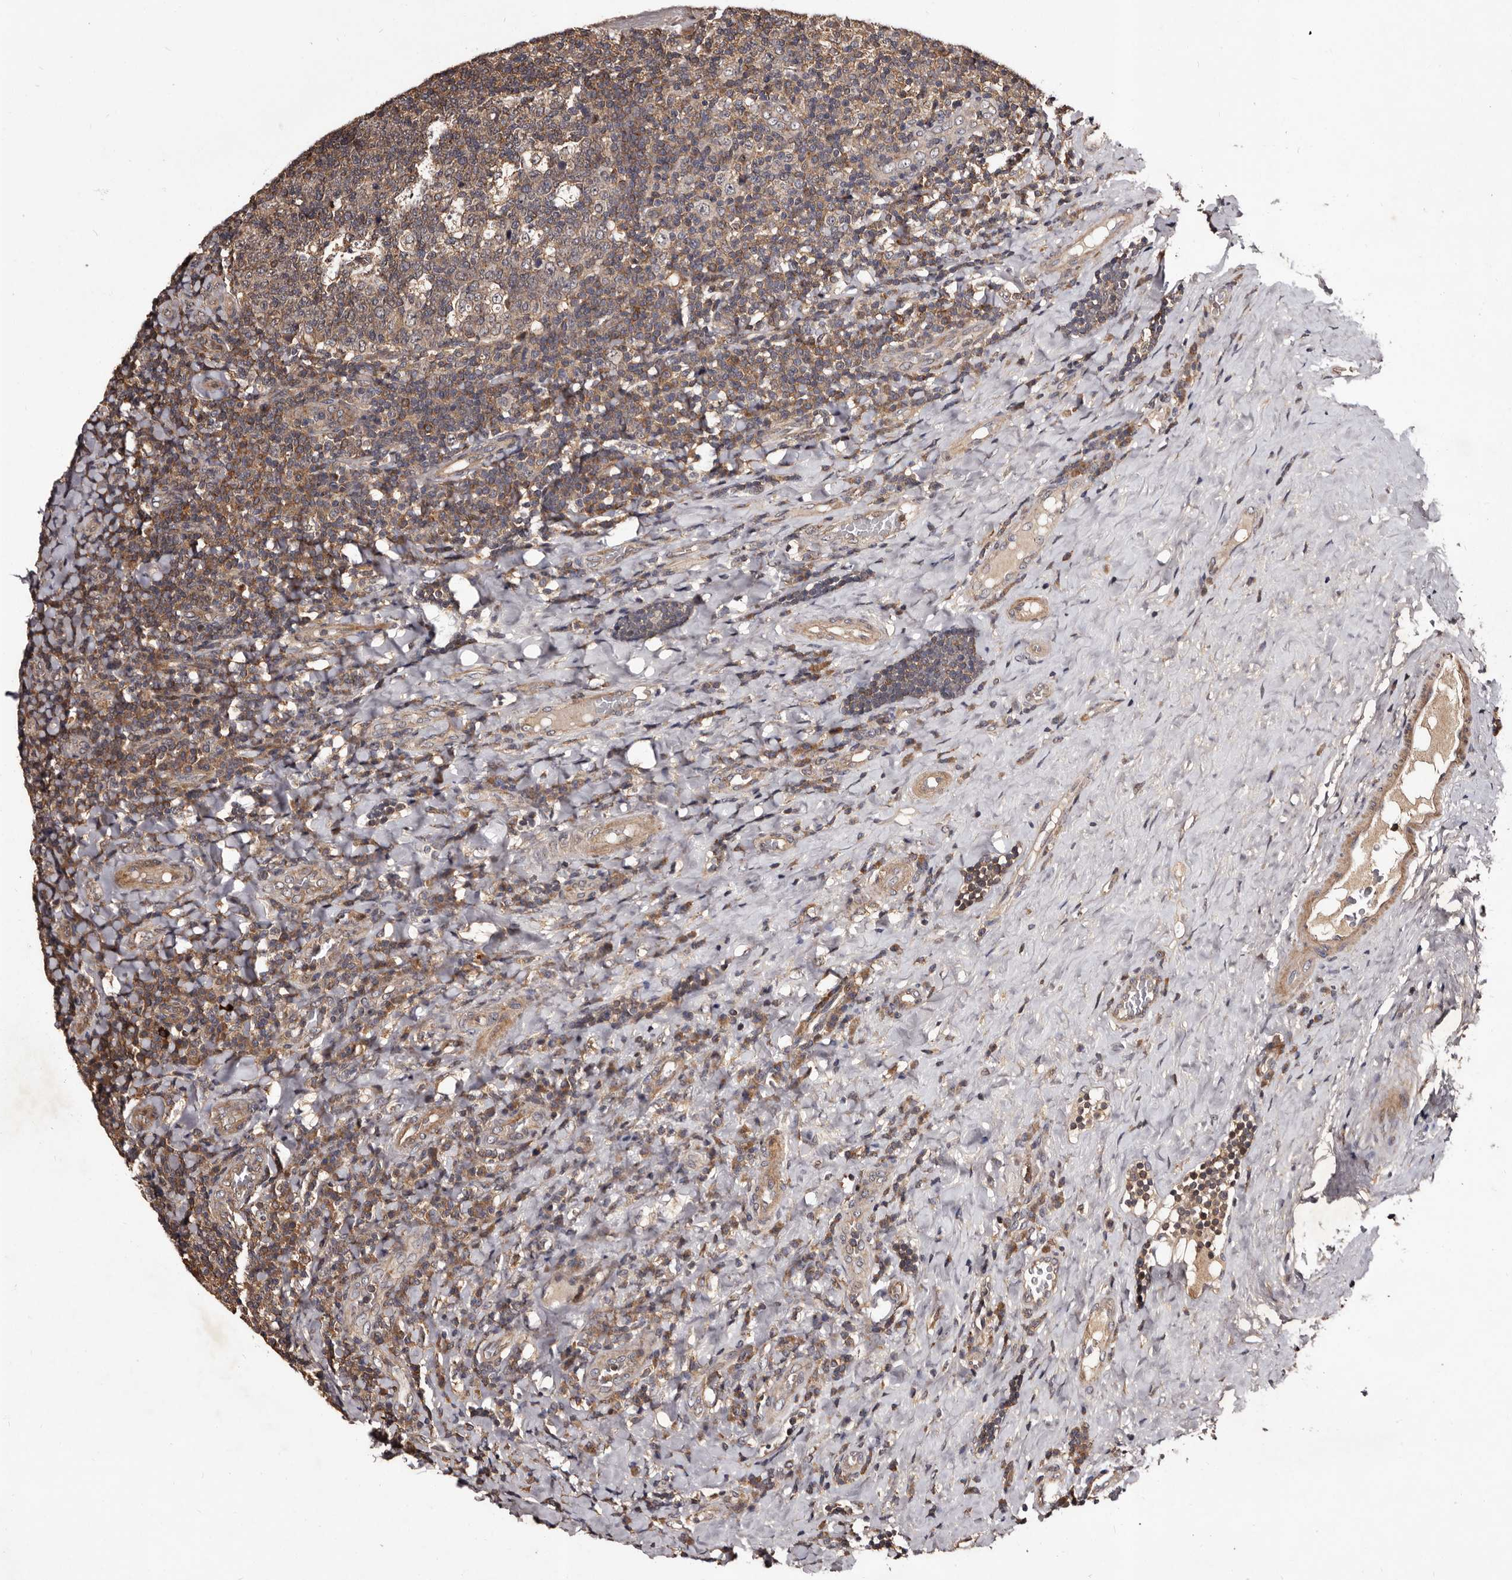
{"staining": {"intensity": "weak", "quantity": ">75%", "location": "cytoplasmic/membranous"}, "tissue": "tonsil", "cell_type": "Germinal center cells", "image_type": "normal", "snomed": [{"axis": "morphology", "description": "Normal tissue, NOS"}, {"axis": "topography", "description": "Tonsil"}], "caption": "Tonsil stained for a protein demonstrates weak cytoplasmic/membranous positivity in germinal center cells.", "gene": "MKRN3", "patient": {"sex": "male", "age": 17}}